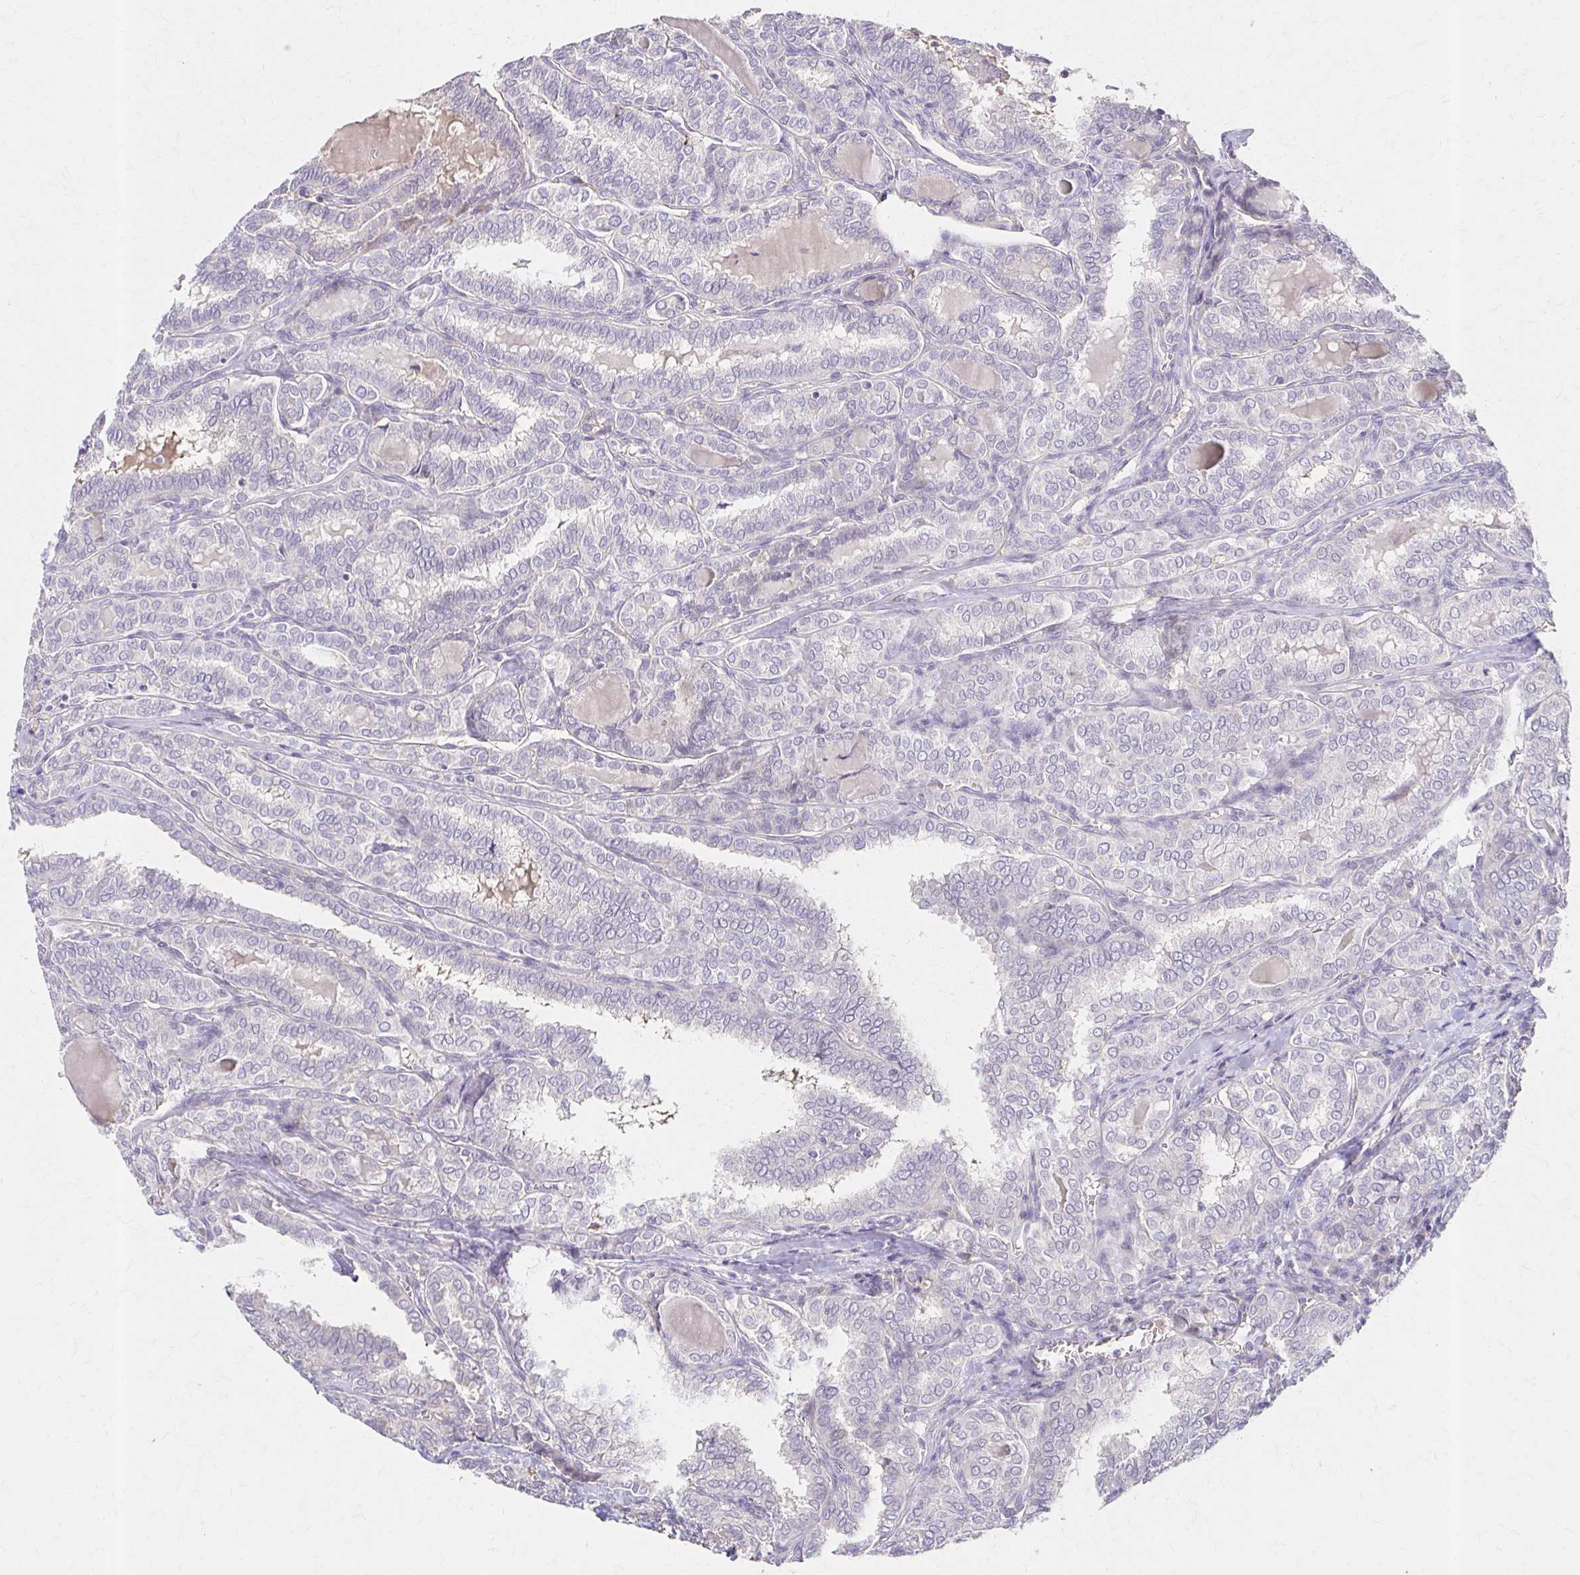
{"staining": {"intensity": "negative", "quantity": "none", "location": "none"}, "tissue": "thyroid cancer", "cell_type": "Tumor cells", "image_type": "cancer", "snomed": [{"axis": "morphology", "description": "Papillary adenocarcinoma, NOS"}, {"axis": "topography", "description": "Thyroid gland"}], "caption": "Micrograph shows no protein staining in tumor cells of thyroid papillary adenocarcinoma tissue. Nuclei are stained in blue.", "gene": "HMGCS2", "patient": {"sex": "female", "age": 30}}